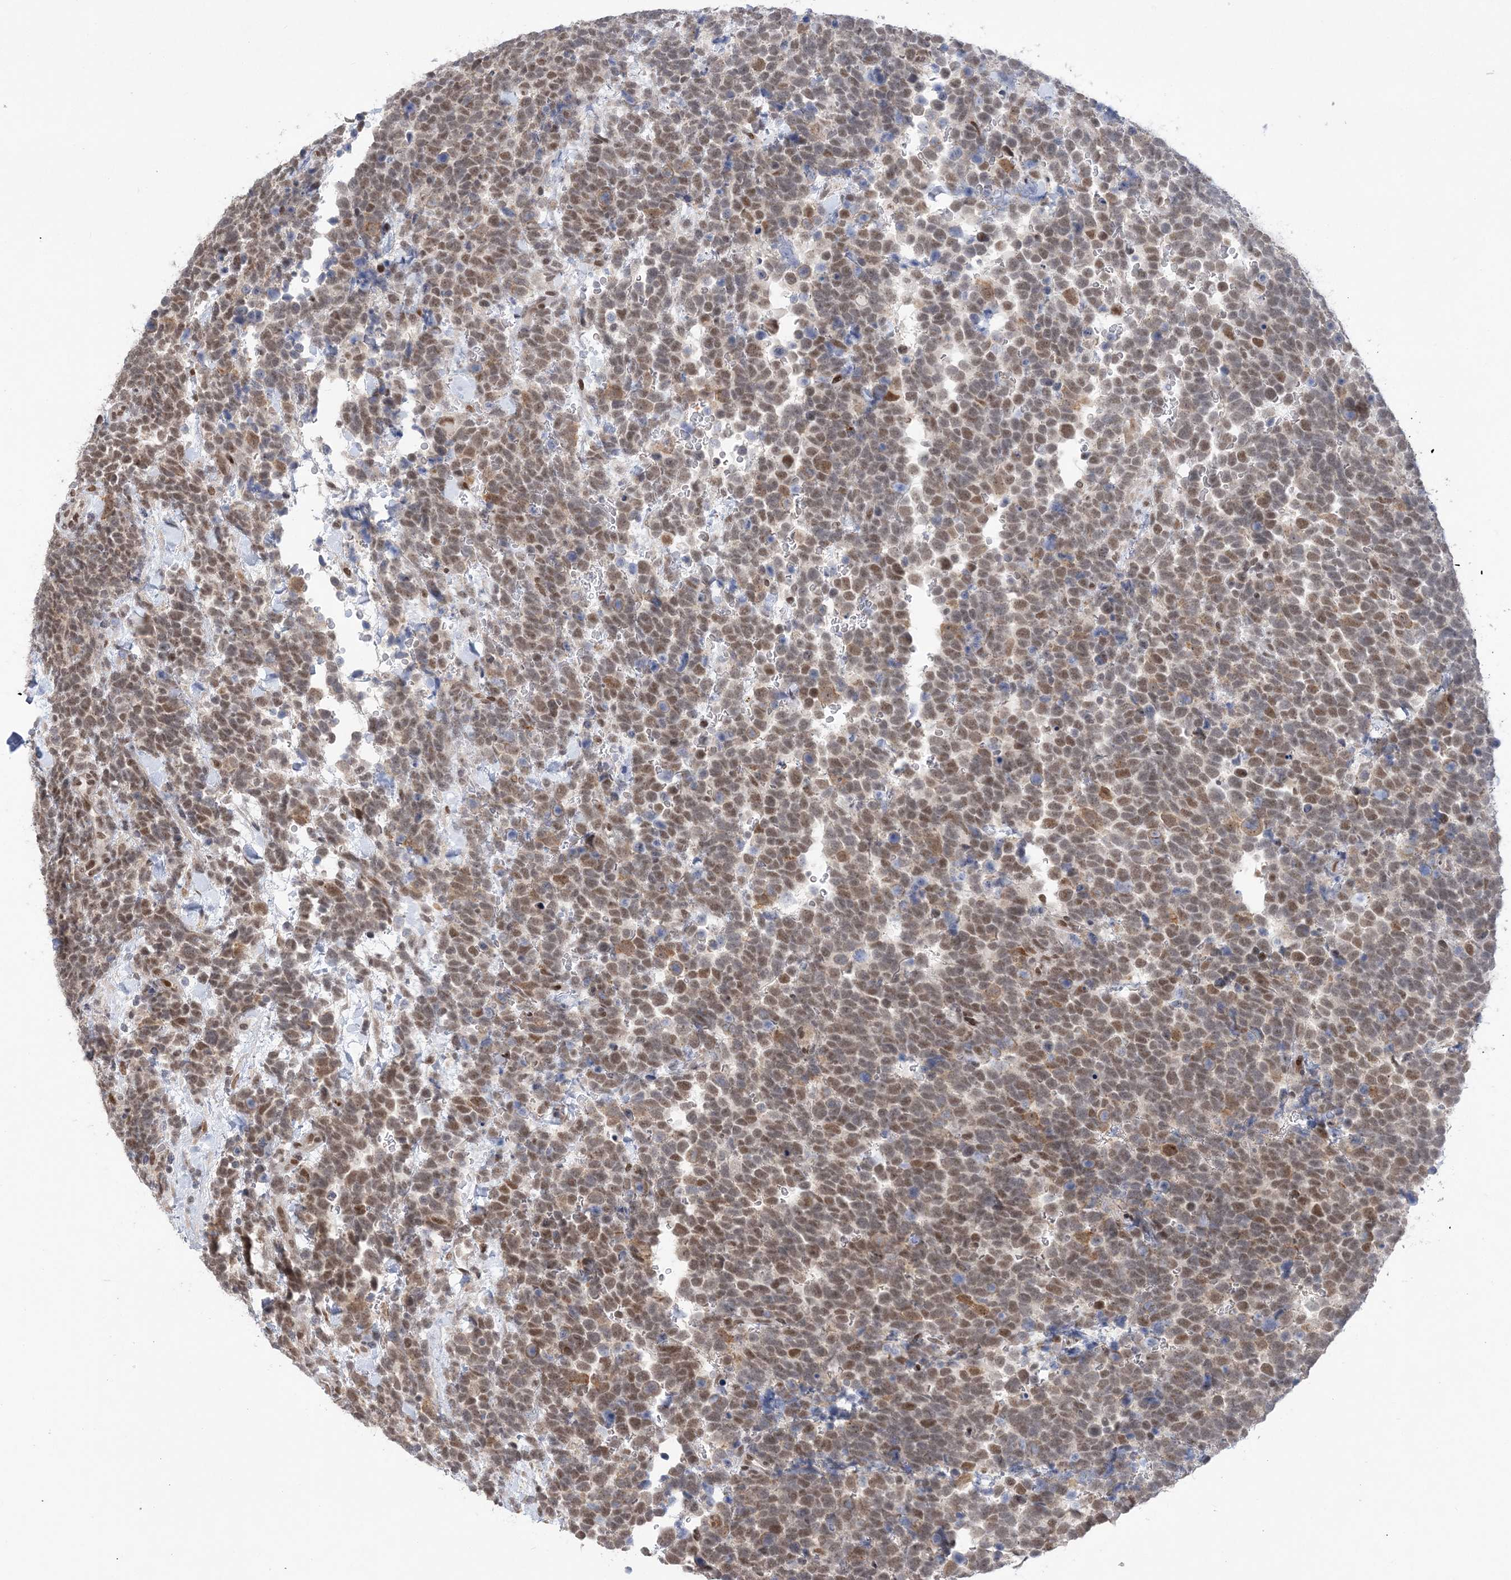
{"staining": {"intensity": "moderate", "quantity": ">75%", "location": "nuclear"}, "tissue": "urothelial cancer", "cell_type": "Tumor cells", "image_type": "cancer", "snomed": [{"axis": "morphology", "description": "Urothelial carcinoma, High grade"}, {"axis": "topography", "description": "Urinary bladder"}], "caption": "Immunohistochemistry of urothelial cancer exhibits medium levels of moderate nuclear staining in about >75% of tumor cells.", "gene": "WAC", "patient": {"sex": "female", "age": 82}}